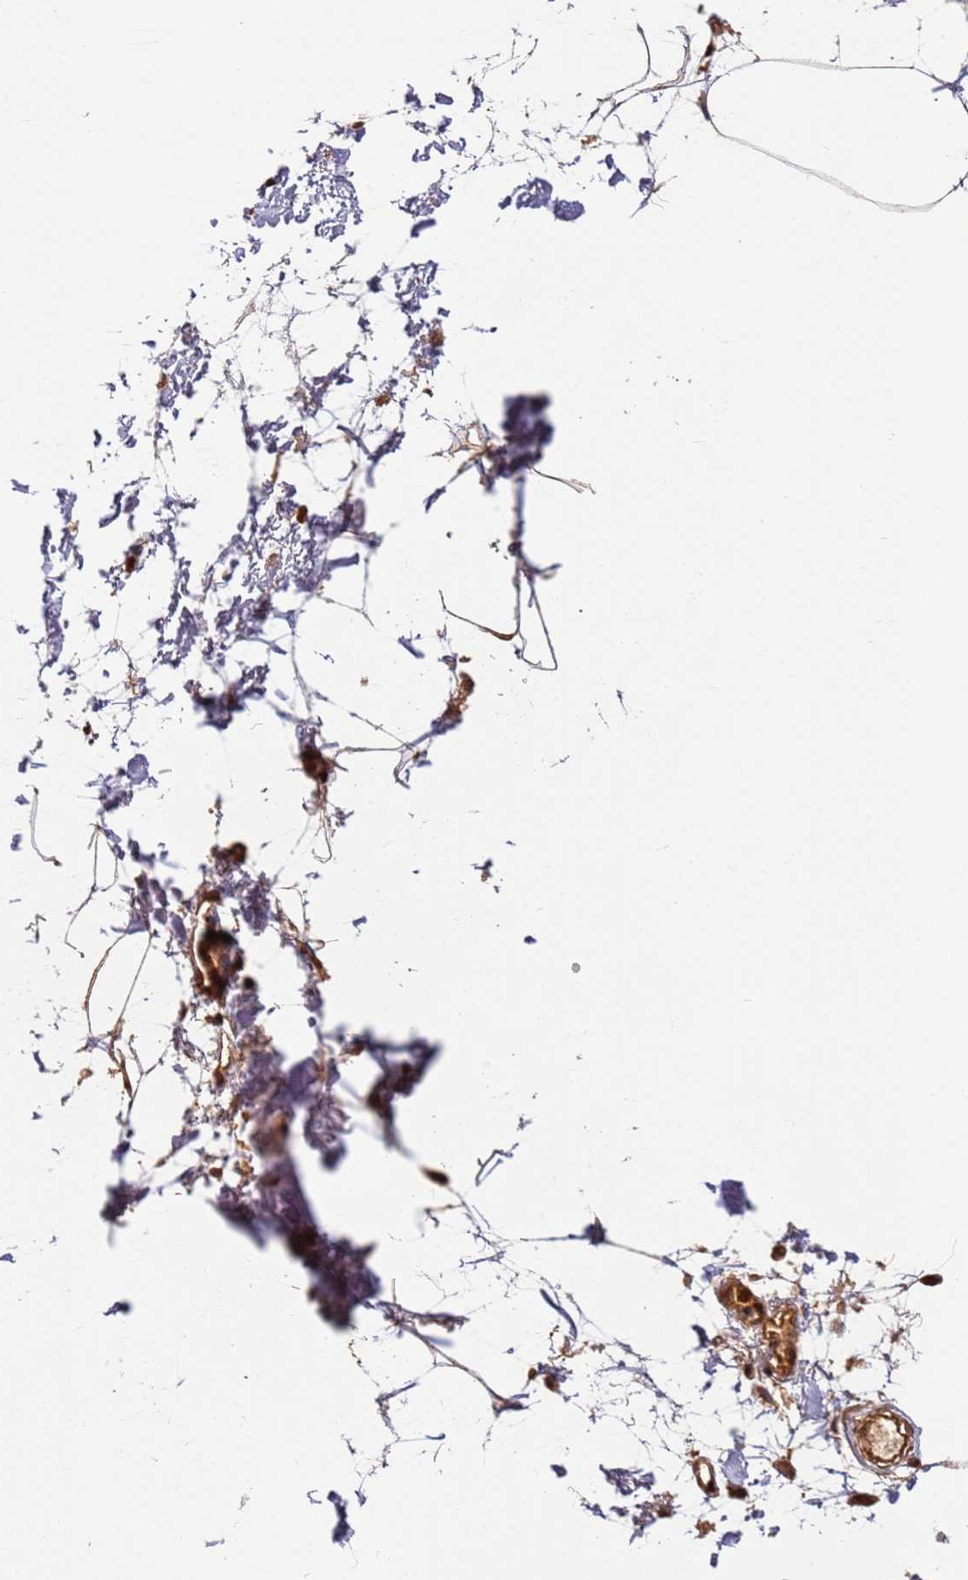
{"staining": {"intensity": "moderate", "quantity": ">75%", "location": "cytoplasmic/membranous"}, "tissue": "adipose tissue", "cell_type": "Adipocytes", "image_type": "normal", "snomed": [{"axis": "morphology", "description": "Normal tissue, NOS"}, {"axis": "topography", "description": "Adipose tissue"}], "caption": "Immunohistochemistry image of benign adipose tissue: adipose tissue stained using immunohistochemistry (IHC) demonstrates medium levels of moderate protein expression localized specifically in the cytoplasmic/membranous of adipocytes, appearing as a cytoplasmic/membranous brown color.", "gene": "TMEM233", "patient": {"sex": "female", "age": 37}}